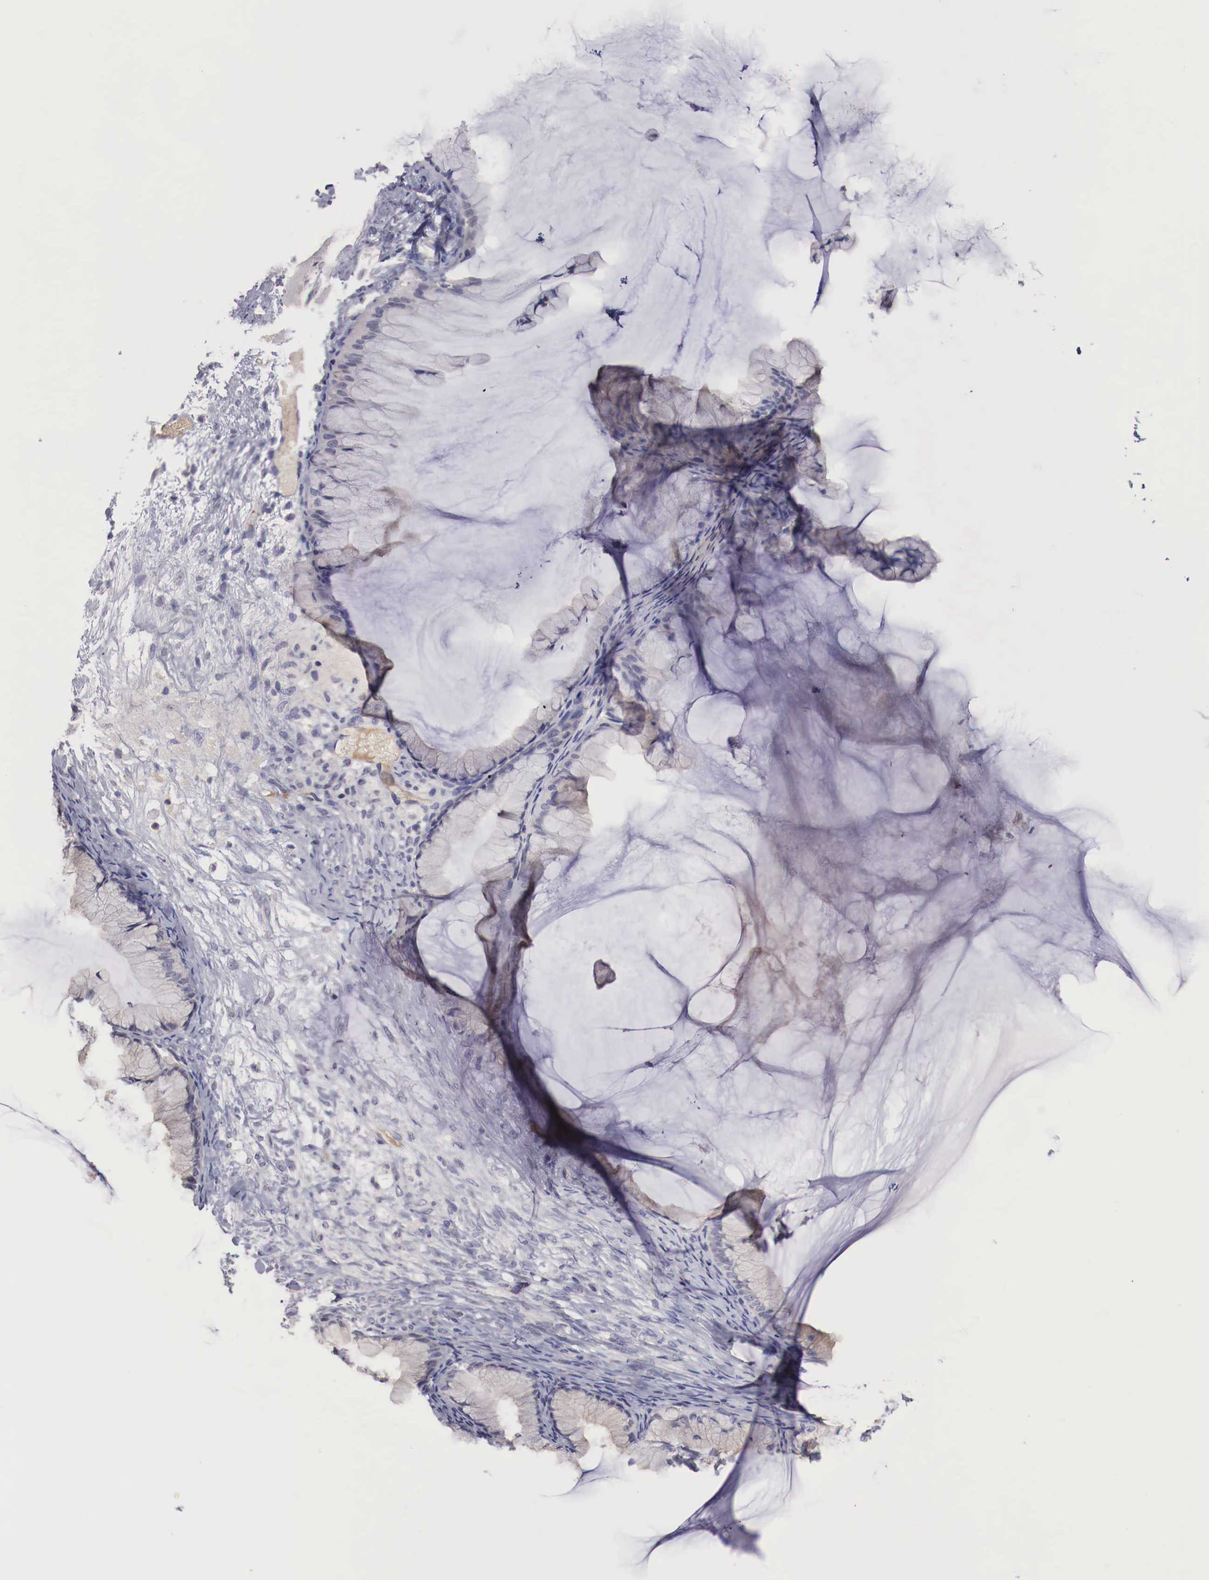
{"staining": {"intensity": "negative", "quantity": "none", "location": "none"}, "tissue": "ovarian cancer", "cell_type": "Tumor cells", "image_type": "cancer", "snomed": [{"axis": "morphology", "description": "Cystadenocarcinoma, mucinous, NOS"}, {"axis": "topography", "description": "Ovary"}], "caption": "This image is of mucinous cystadenocarcinoma (ovarian) stained with immunohistochemistry to label a protein in brown with the nuclei are counter-stained blue. There is no expression in tumor cells.", "gene": "PITPNA", "patient": {"sex": "female", "age": 41}}